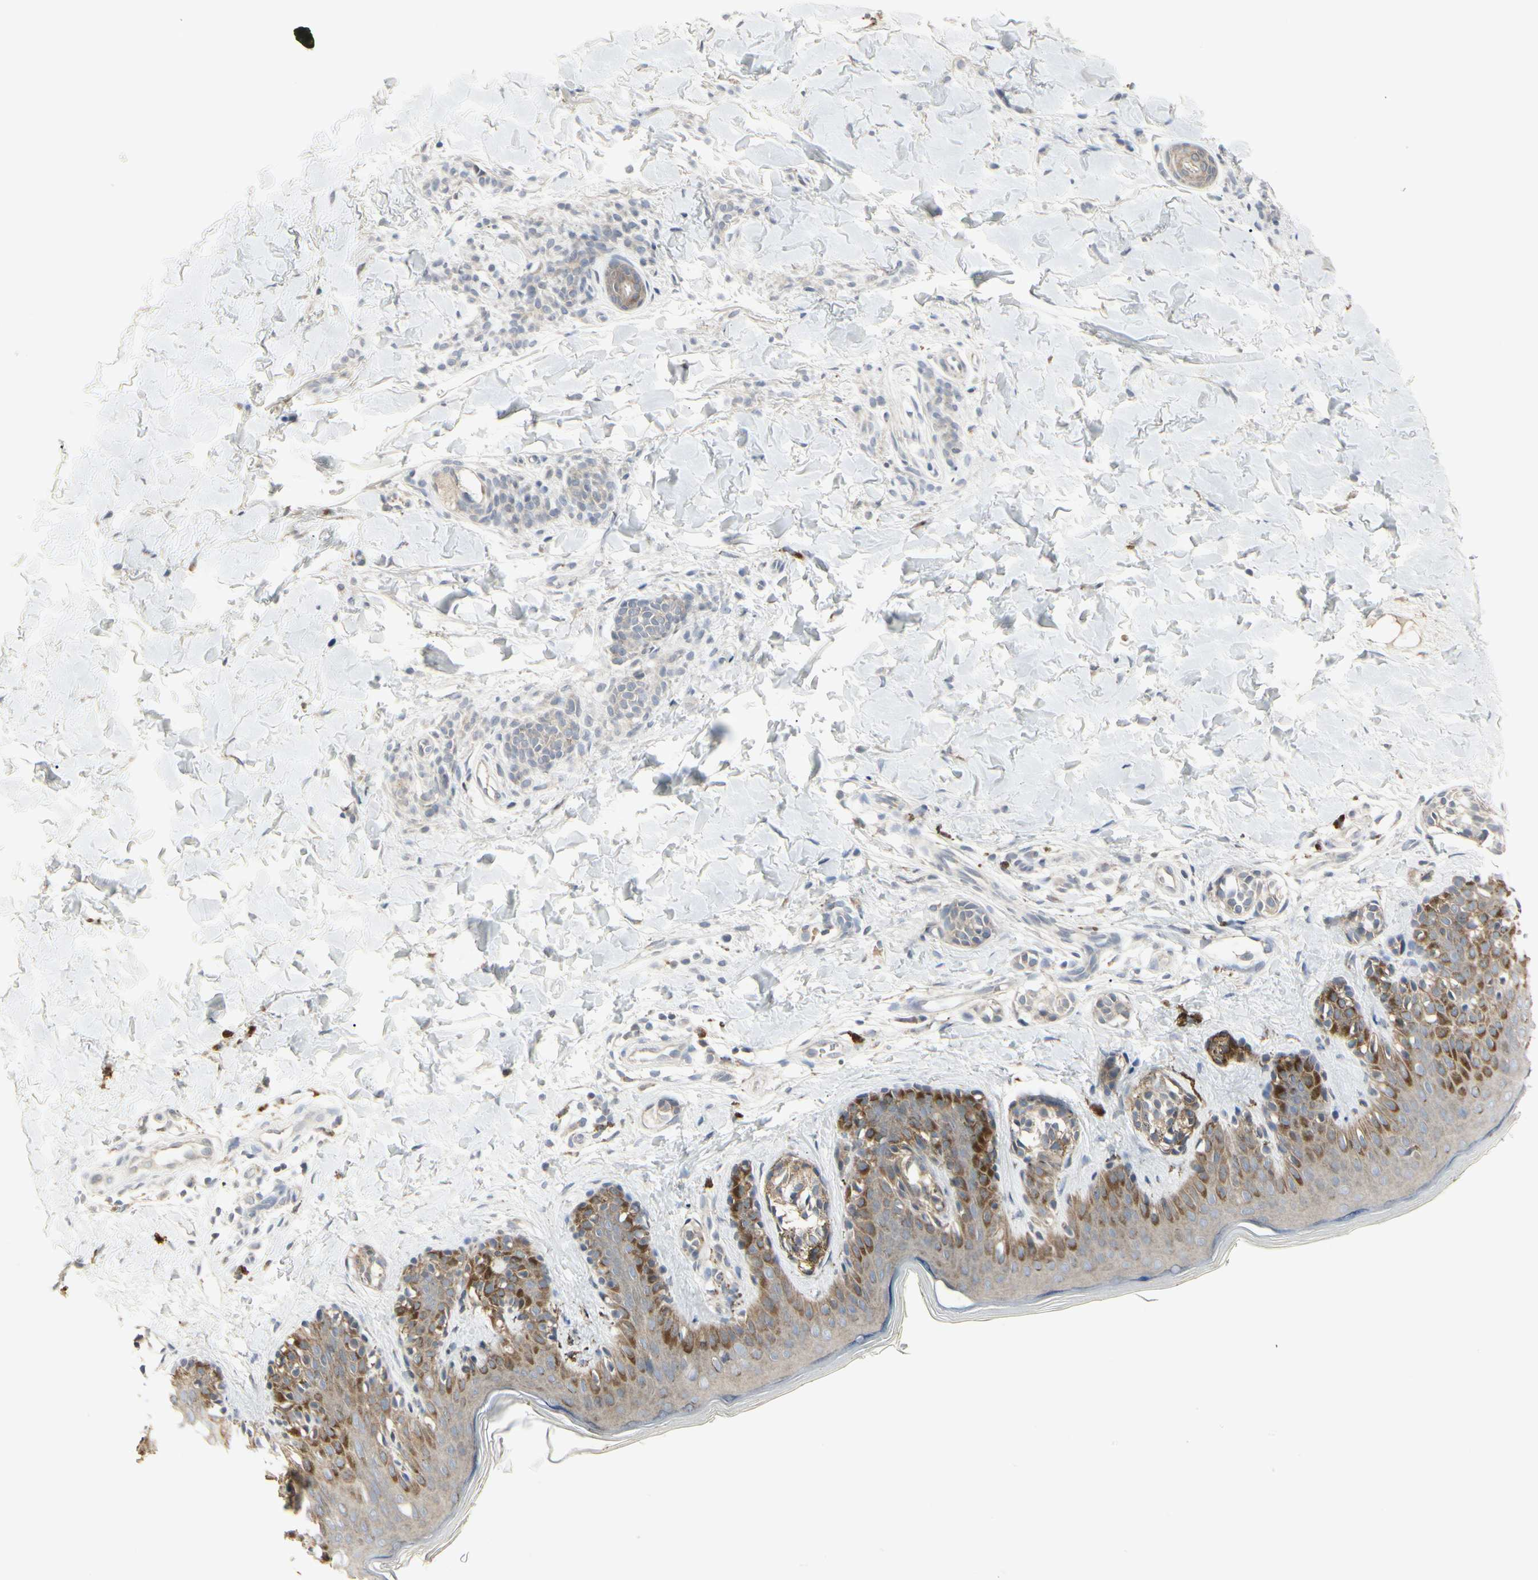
{"staining": {"intensity": "weak", "quantity": "25%-75%", "location": "cytoplasmic/membranous"}, "tissue": "skin", "cell_type": "Fibroblasts", "image_type": "normal", "snomed": [{"axis": "morphology", "description": "Normal tissue, NOS"}, {"axis": "topography", "description": "Skin"}], "caption": "The photomicrograph reveals staining of unremarkable skin, revealing weak cytoplasmic/membranous protein expression (brown color) within fibroblasts. Nuclei are stained in blue.", "gene": "GRN", "patient": {"sex": "male", "age": 16}}